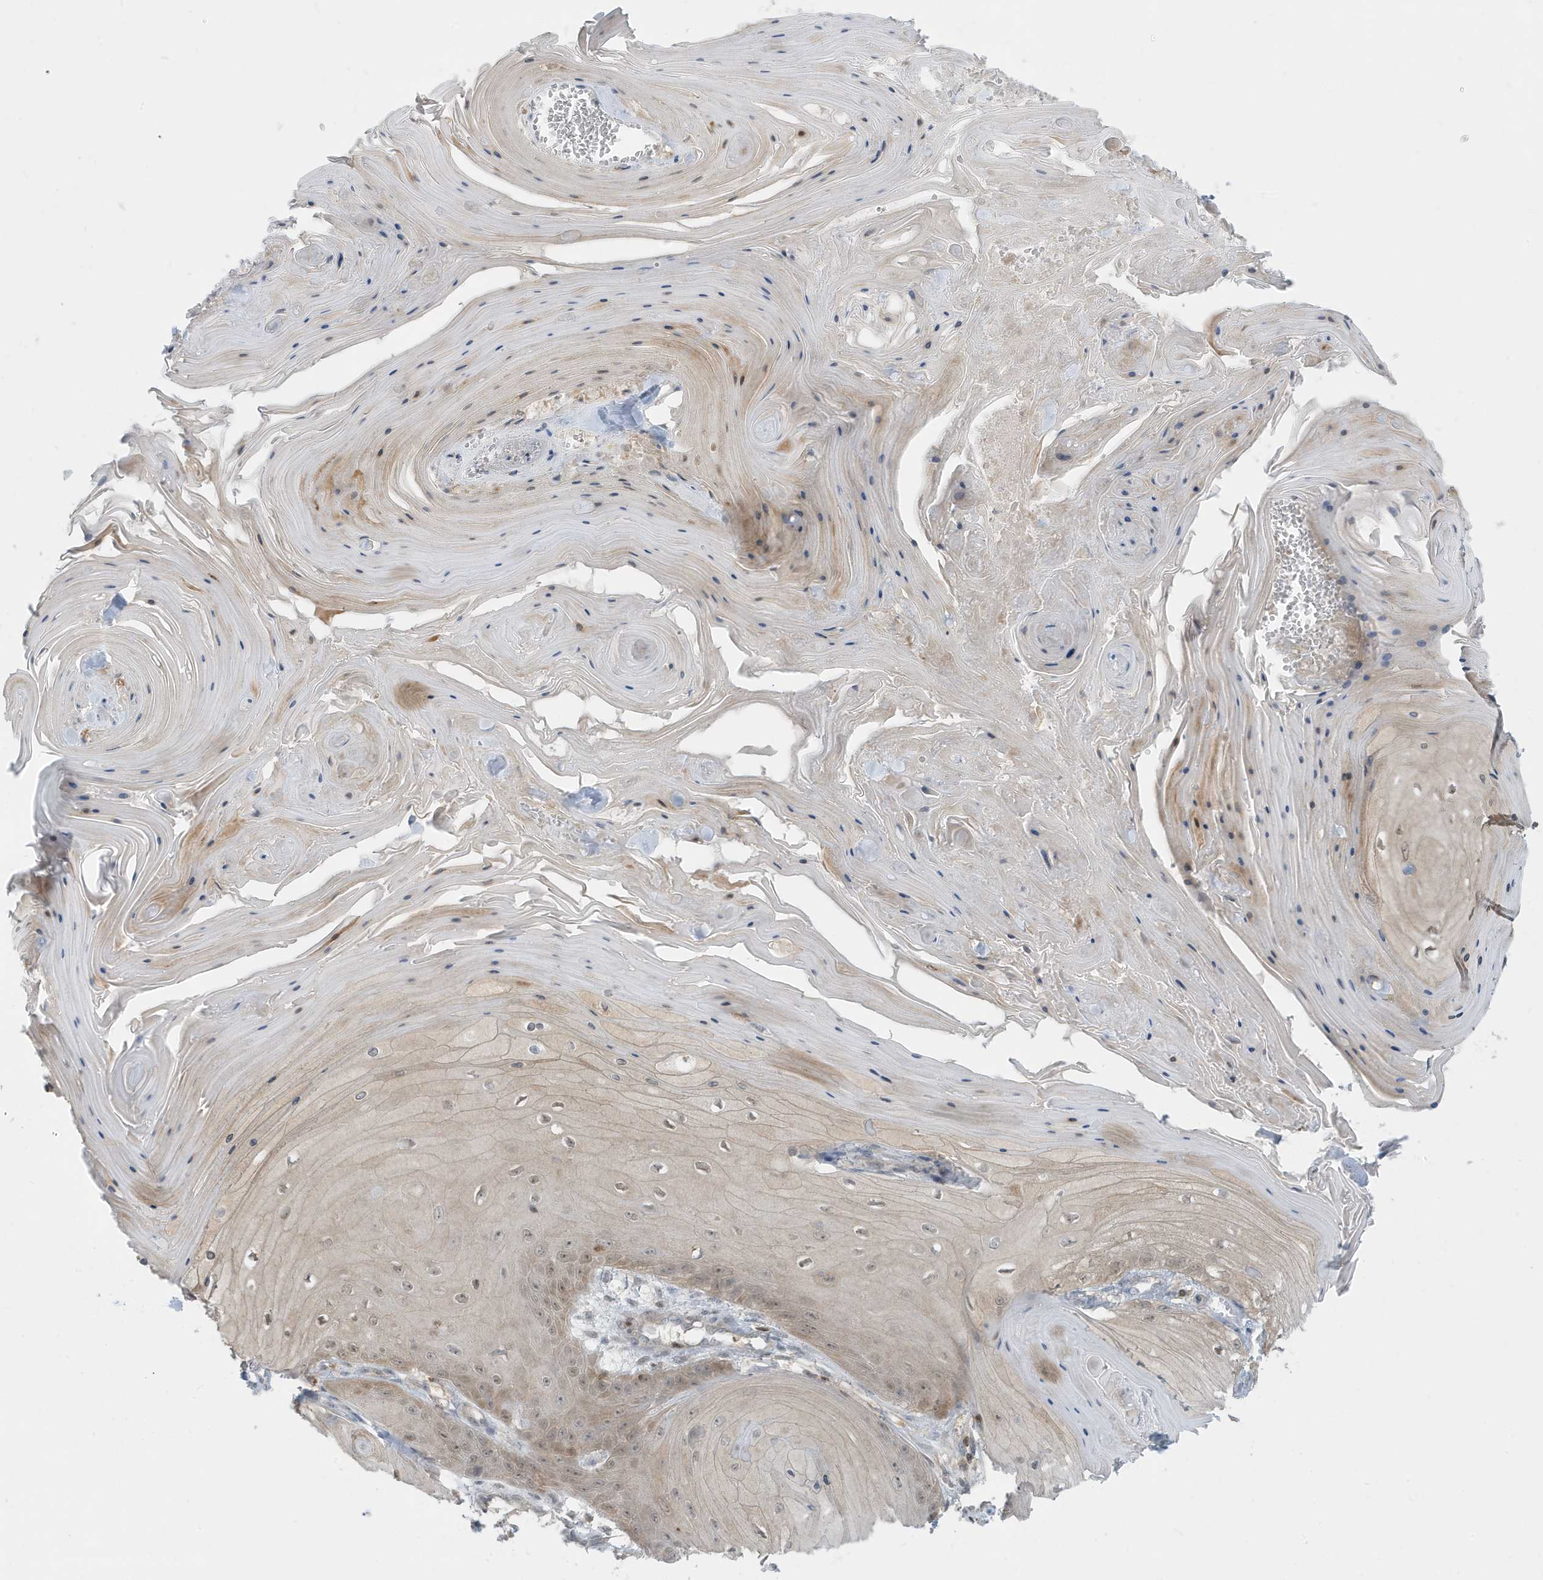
{"staining": {"intensity": "weak", "quantity": "25%-75%", "location": "cytoplasmic/membranous"}, "tissue": "skin cancer", "cell_type": "Tumor cells", "image_type": "cancer", "snomed": [{"axis": "morphology", "description": "Squamous cell carcinoma, NOS"}, {"axis": "topography", "description": "Skin"}], "caption": "Immunohistochemical staining of squamous cell carcinoma (skin) reveals low levels of weak cytoplasmic/membranous positivity in approximately 25%-75% of tumor cells.", "gene": "OGA", "patient": {"sex": "male", "age": 74}}